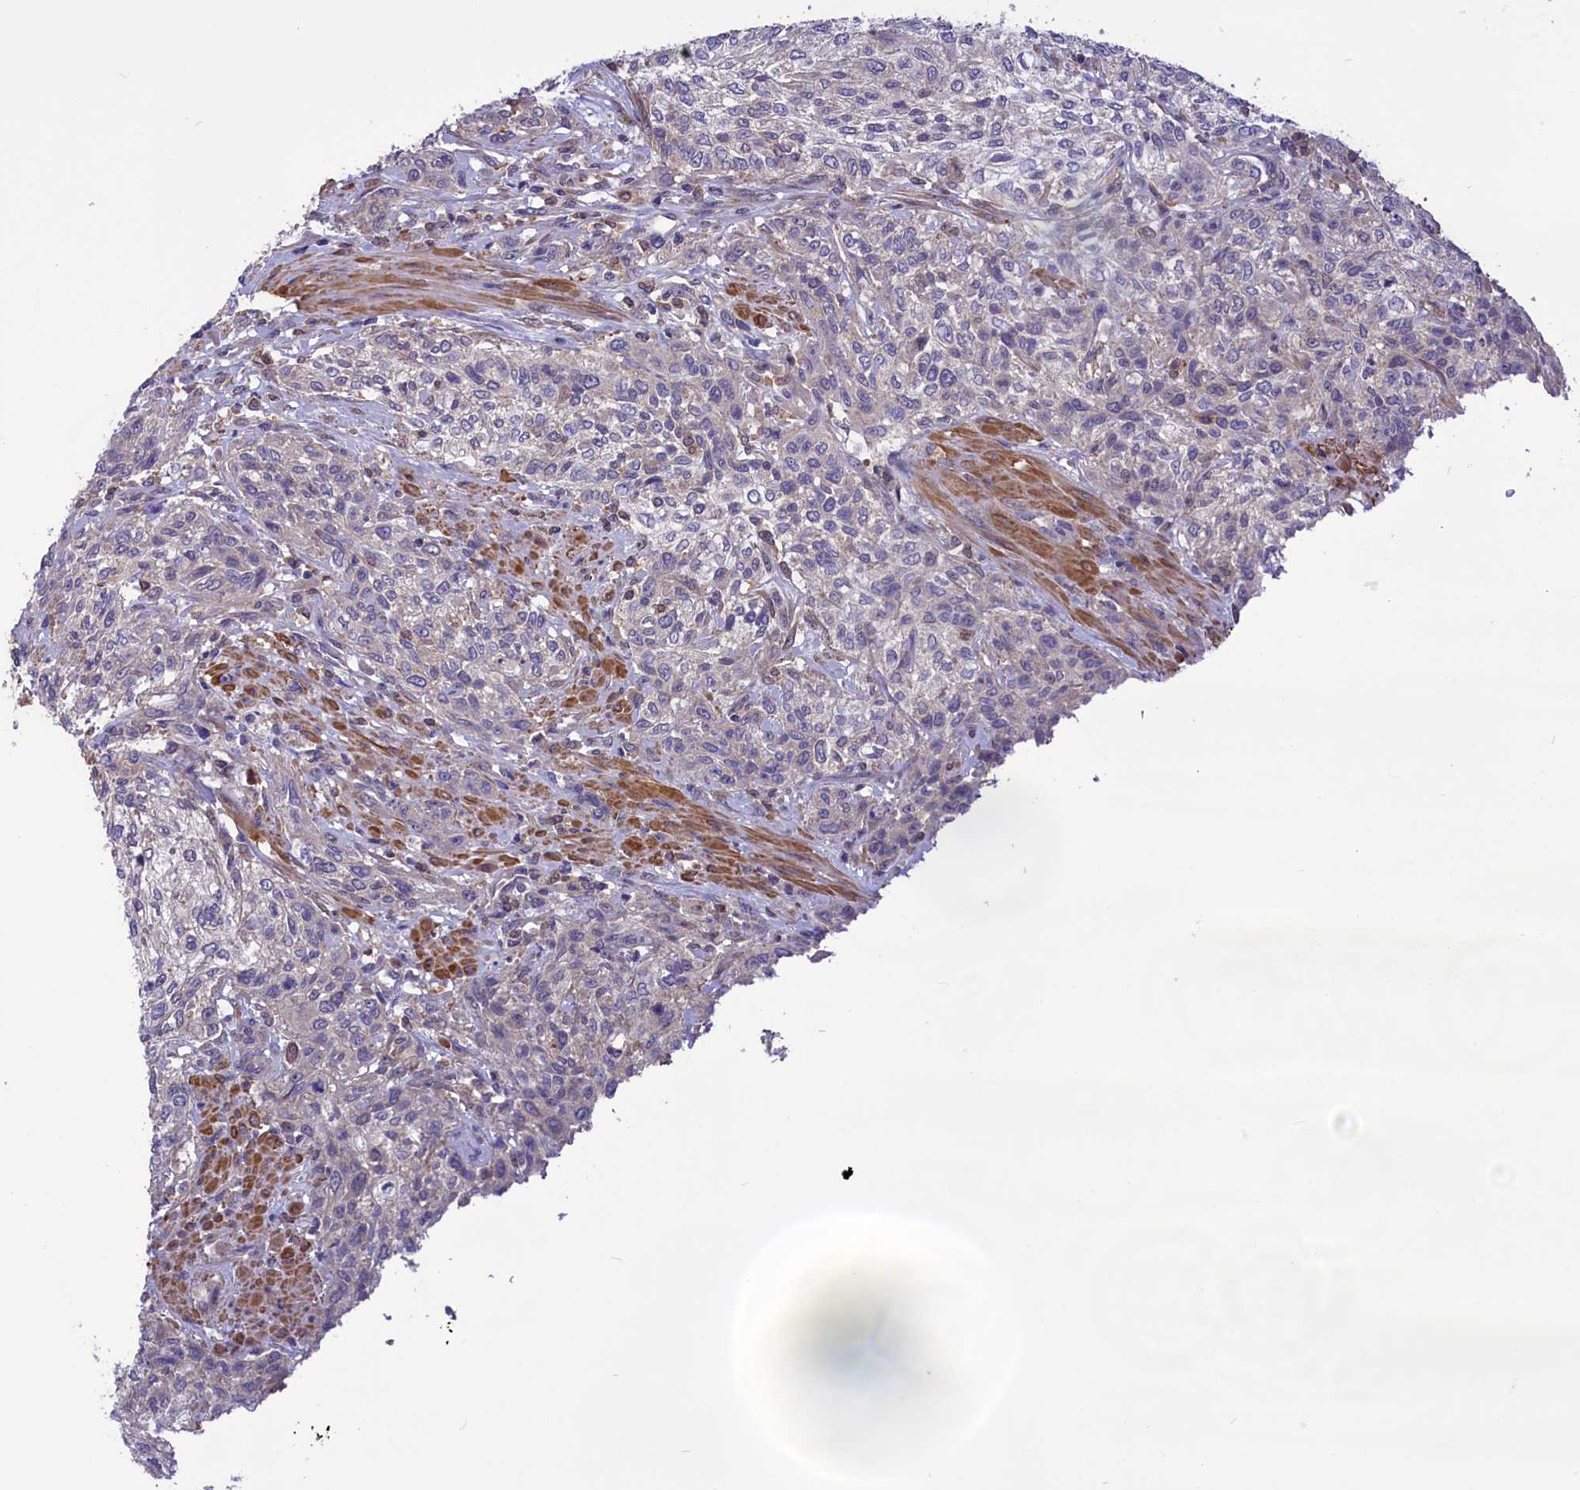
{"staining": {"intensity": "negative", "quantity": "none", "location": "none"}, "tissue": "urothelial cancer", "cell_type": "Tumor cells", "image_type": "cancer", "snomed": [{"axis": "morphology", "description": "Normal tissue, NOS"}, {"axis": "morphology", "description": "Urothelial carcinoma, NOS"}, {"axis": "topography", "description": "Urinary bladder"}, {"axis": "topography", "description": "Peripheral nerve tissue"}], "caption": "This is a image of IHC staining of urothelial cancer, which shows no expression in tumor cells.", "gene": "AMDHD2", "patient": {"sex": "male", "age": 35}}